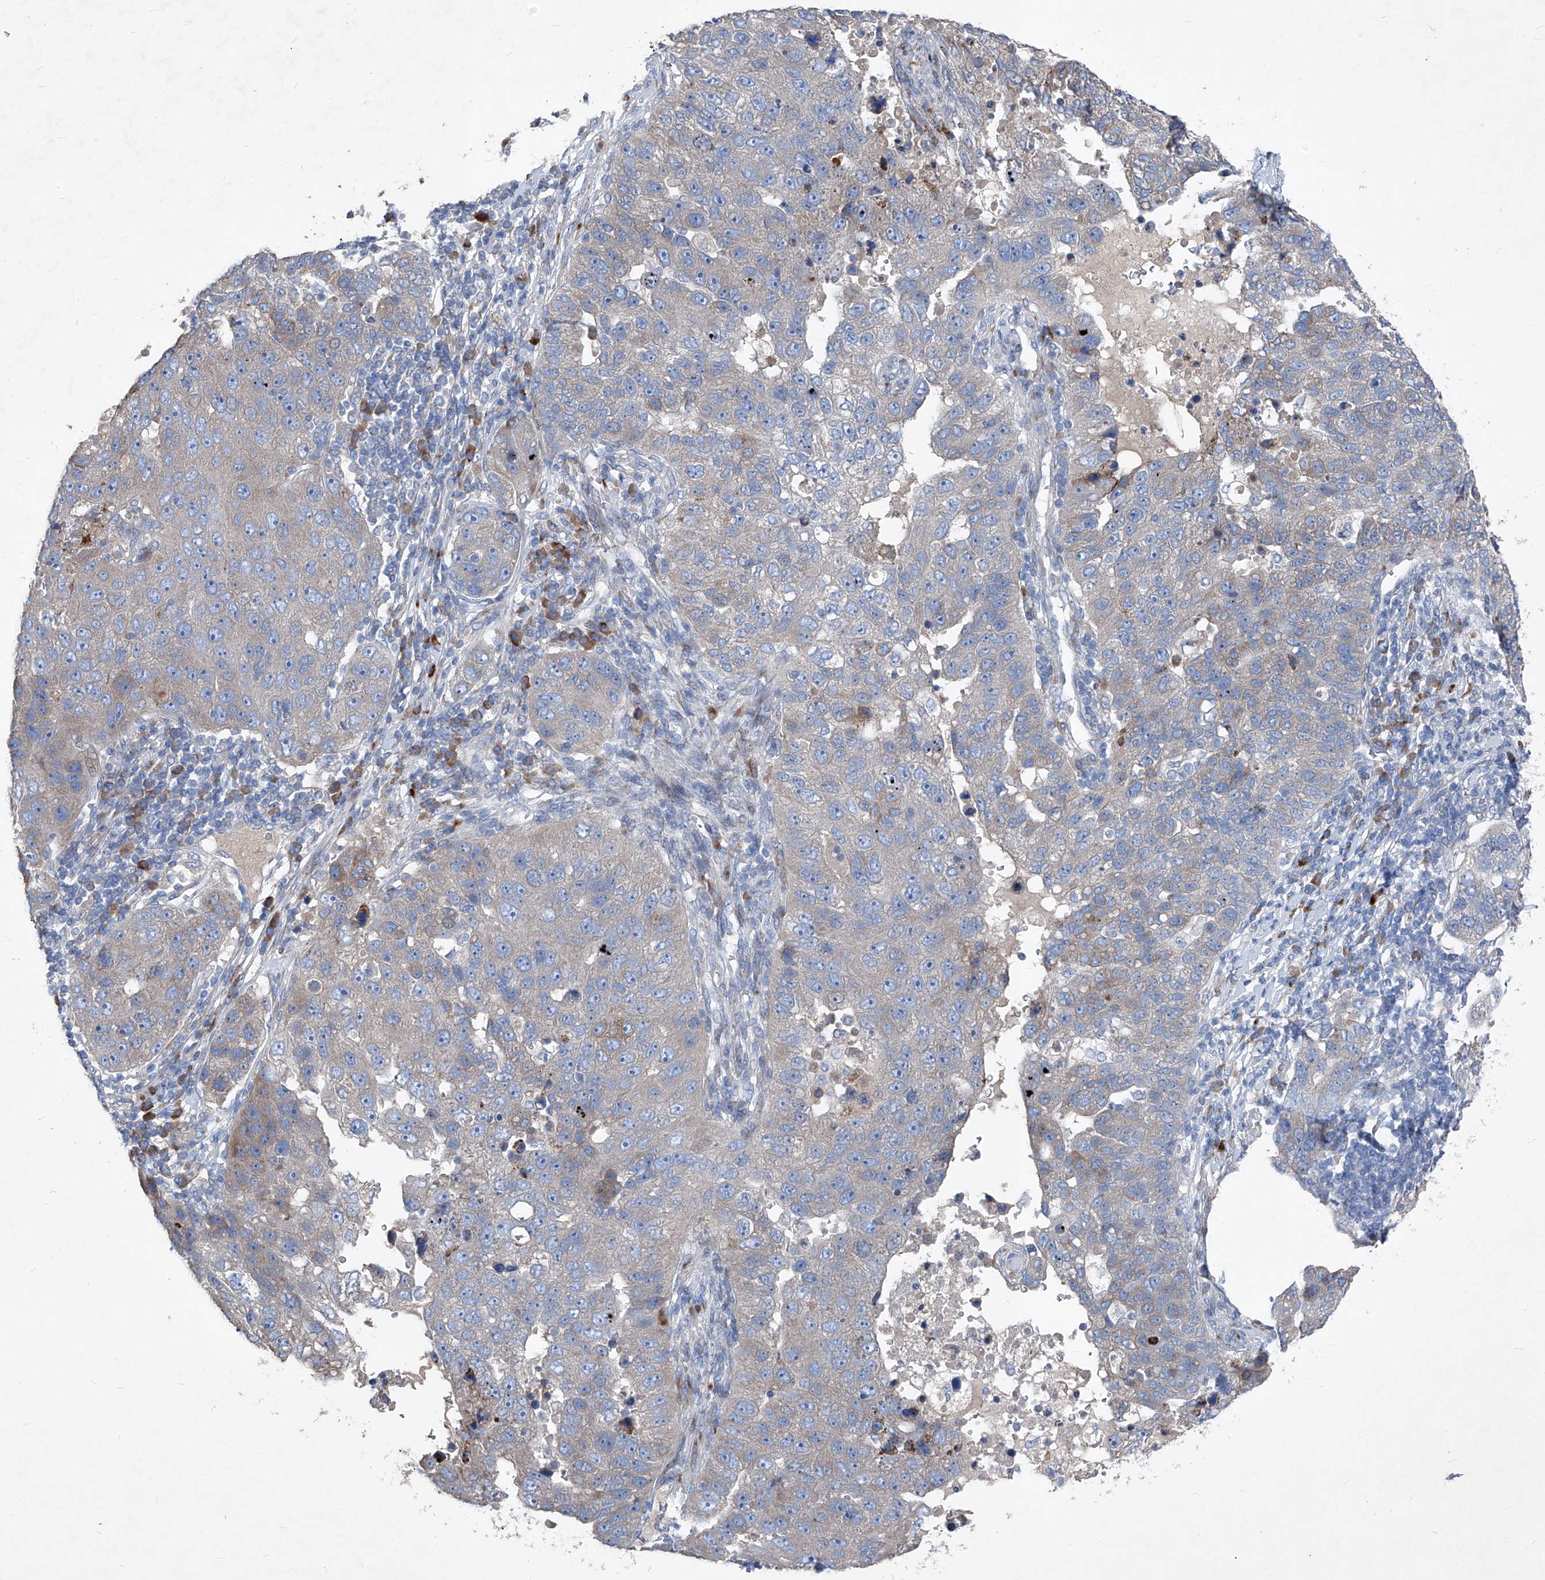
{"staining": {"intensity": "weak", "quantity": "<25%", "location": "cytoplasmic/membranous"}, "tissue": "pancreatic cancer", "cell_type": "Tumor cells", "image_type": "cancer", "snomed": [{"axis": "morphology", "description": "Adenocarcinoma, NOS"}, {"axis": "topography", "description": "Pancreas"}], "caption": "Pancreatic cancer was stained to show a protein in brown. There is no significant positivity in tumor cells. (DAB immunohistochemistry, high magnification).", "gene": "IFI27", "patient": {"sex": "female", "age": 61}}